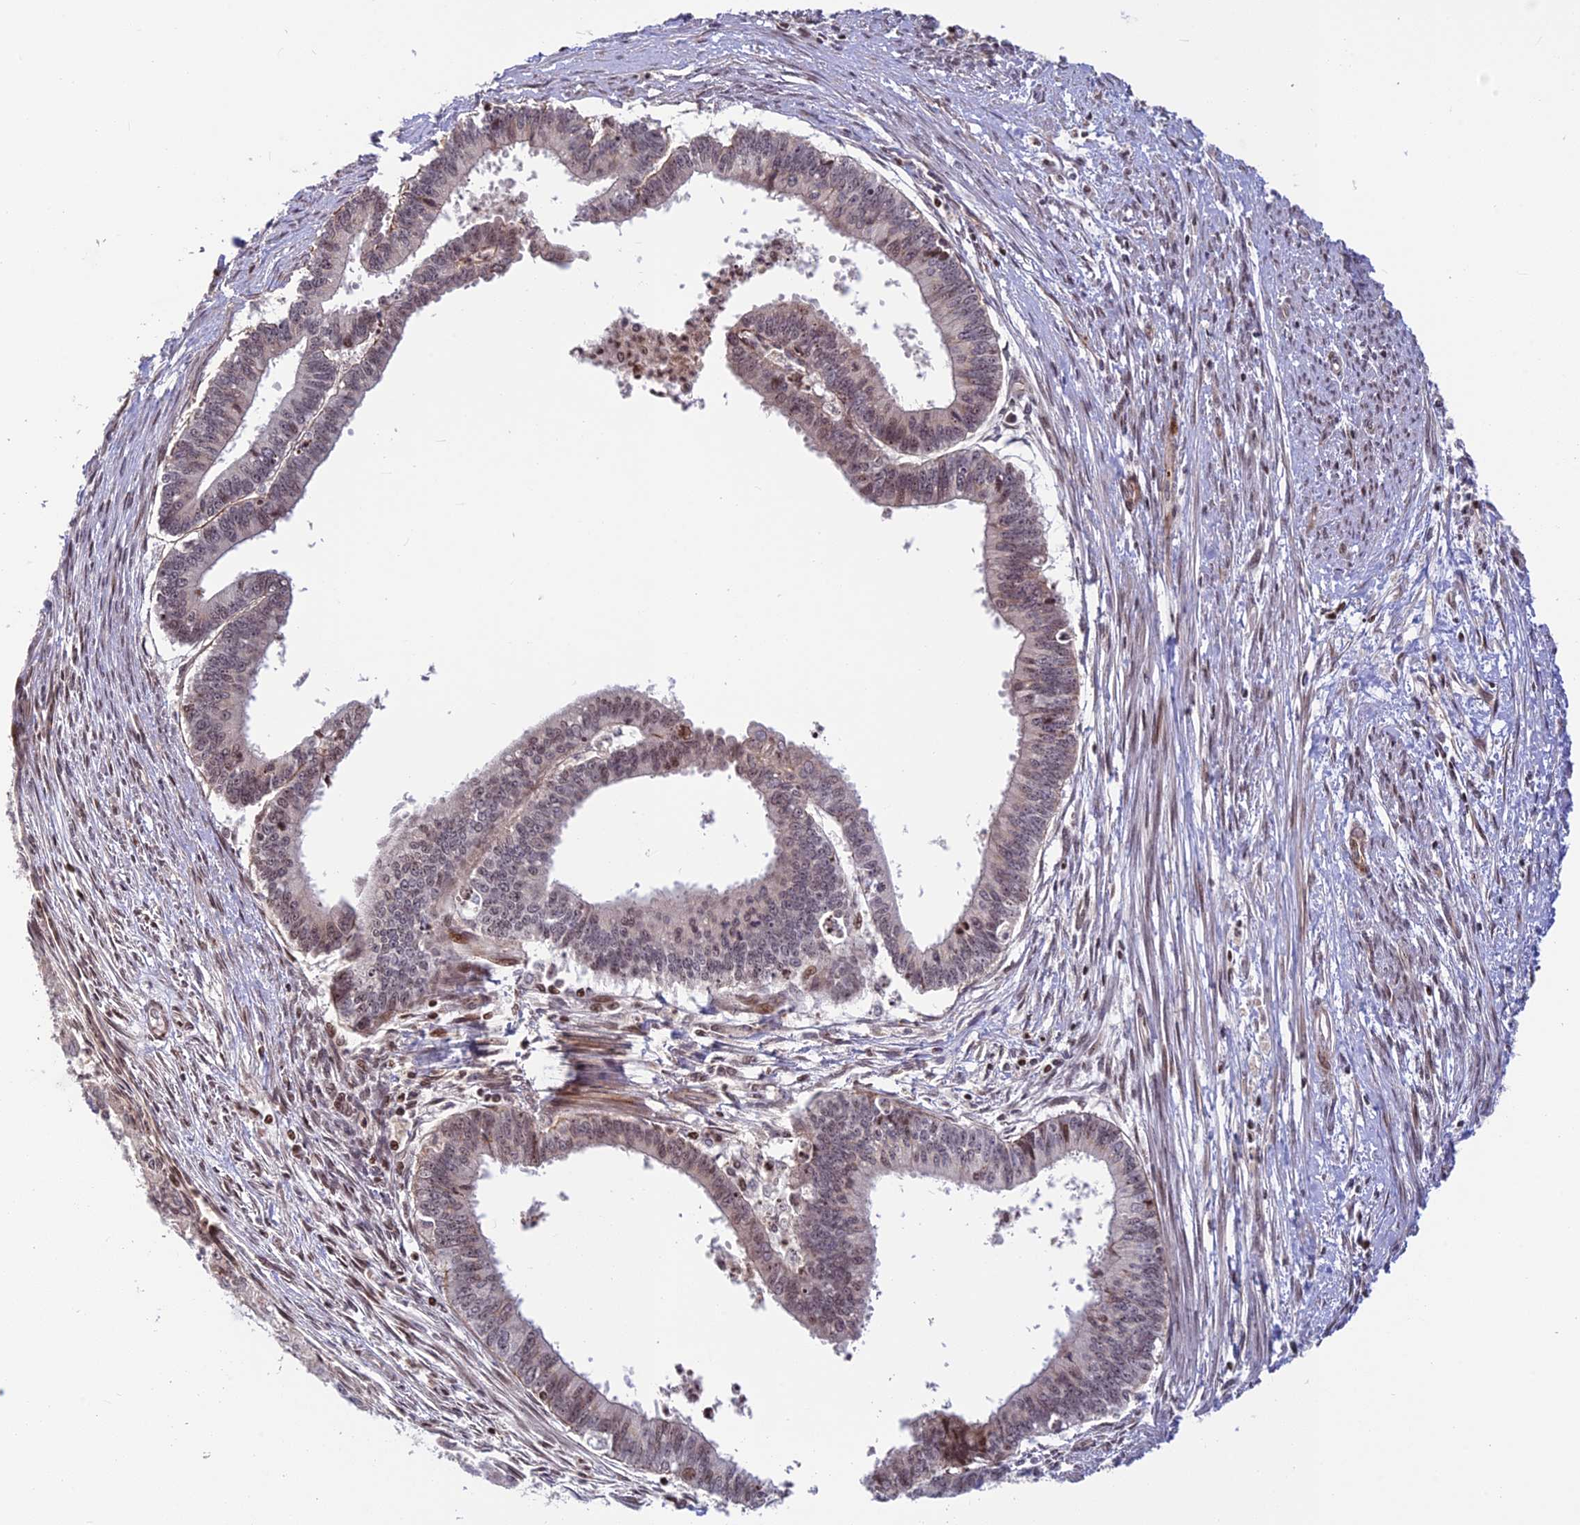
{"staining": {"intensity": "weak", "quantity": "25%-75%", "location": "nuclear"}, "tissue": "endometrial cancer", "cell_type": "Tumor cells", "image_type": "cancer", "snomed": [{"axis": "morphology", "description": "Adenocarcinoma, NOS"}, {"axis": "topography", "description": "Endometrium"}], "caption": "Adenocarcinoma (endometrial) tissue displays weak nuclear expression in approximately 25%-75% of tumor cells, visualized by immunohistochemistry.", "gene": "SMIM7", "patient": {"sex": "female", "age": 73}}